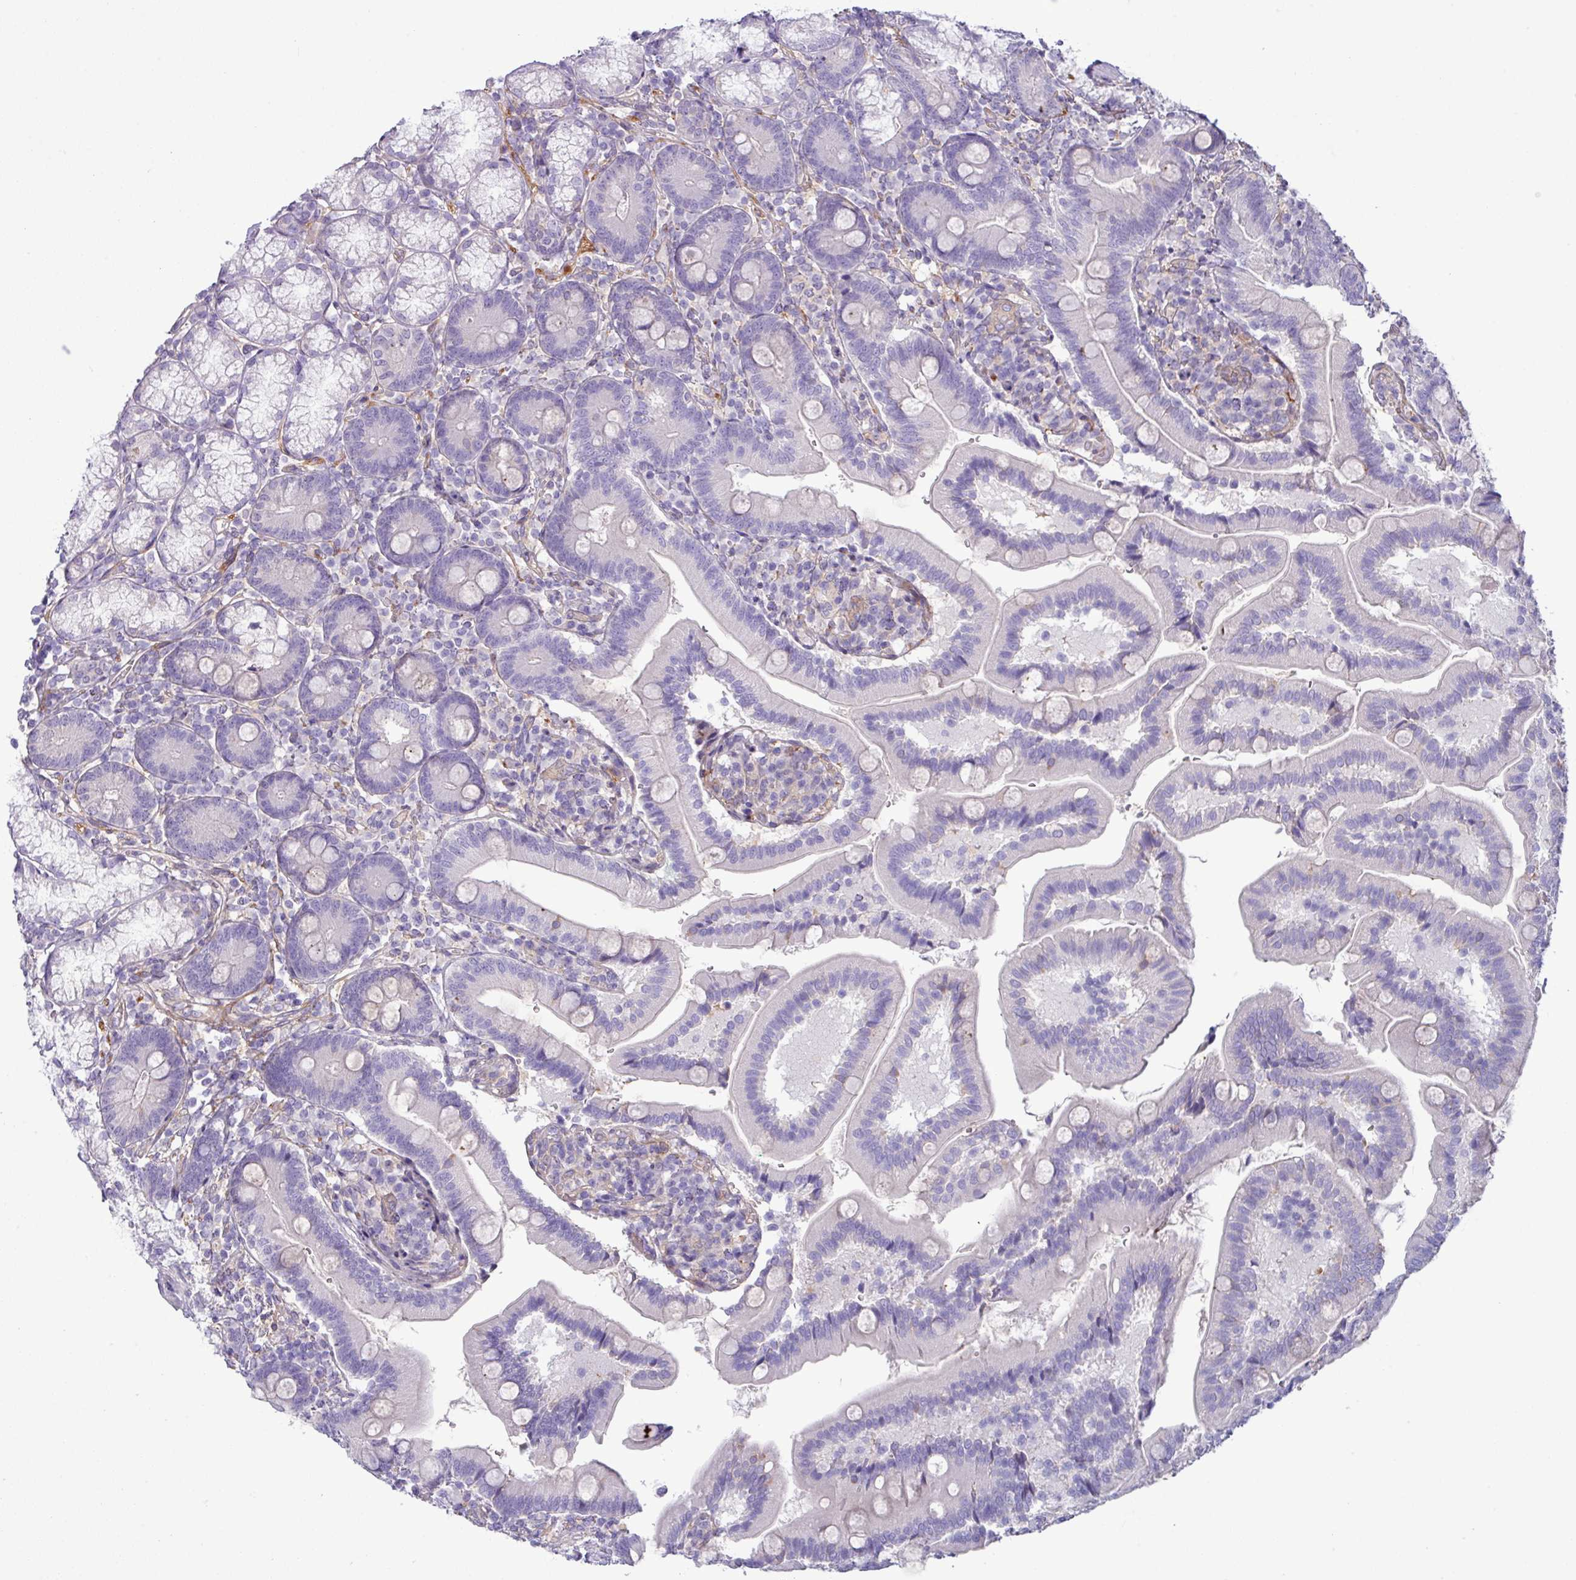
{"staining": {"intensity": "negative", "quantity": "none", "location": "none"}, "tissue": "duodenum", "cell_type": "Glandular cells", "image_type": "normal", "snomed": [{"axis": "morphology", "description": "Normal tissue, NOS"}, {"axis": "topography", "description": "Duodenum"}], "caption": "This is a photomicrograph of immunohistochemistry (IHC) staining of benign duodenum, which shows no staining in glandular cells. (IHC, brightfield microscopy, high magnification).", "gene": "KIRREL3", "patient": {"sex": "female", "age": 67}}